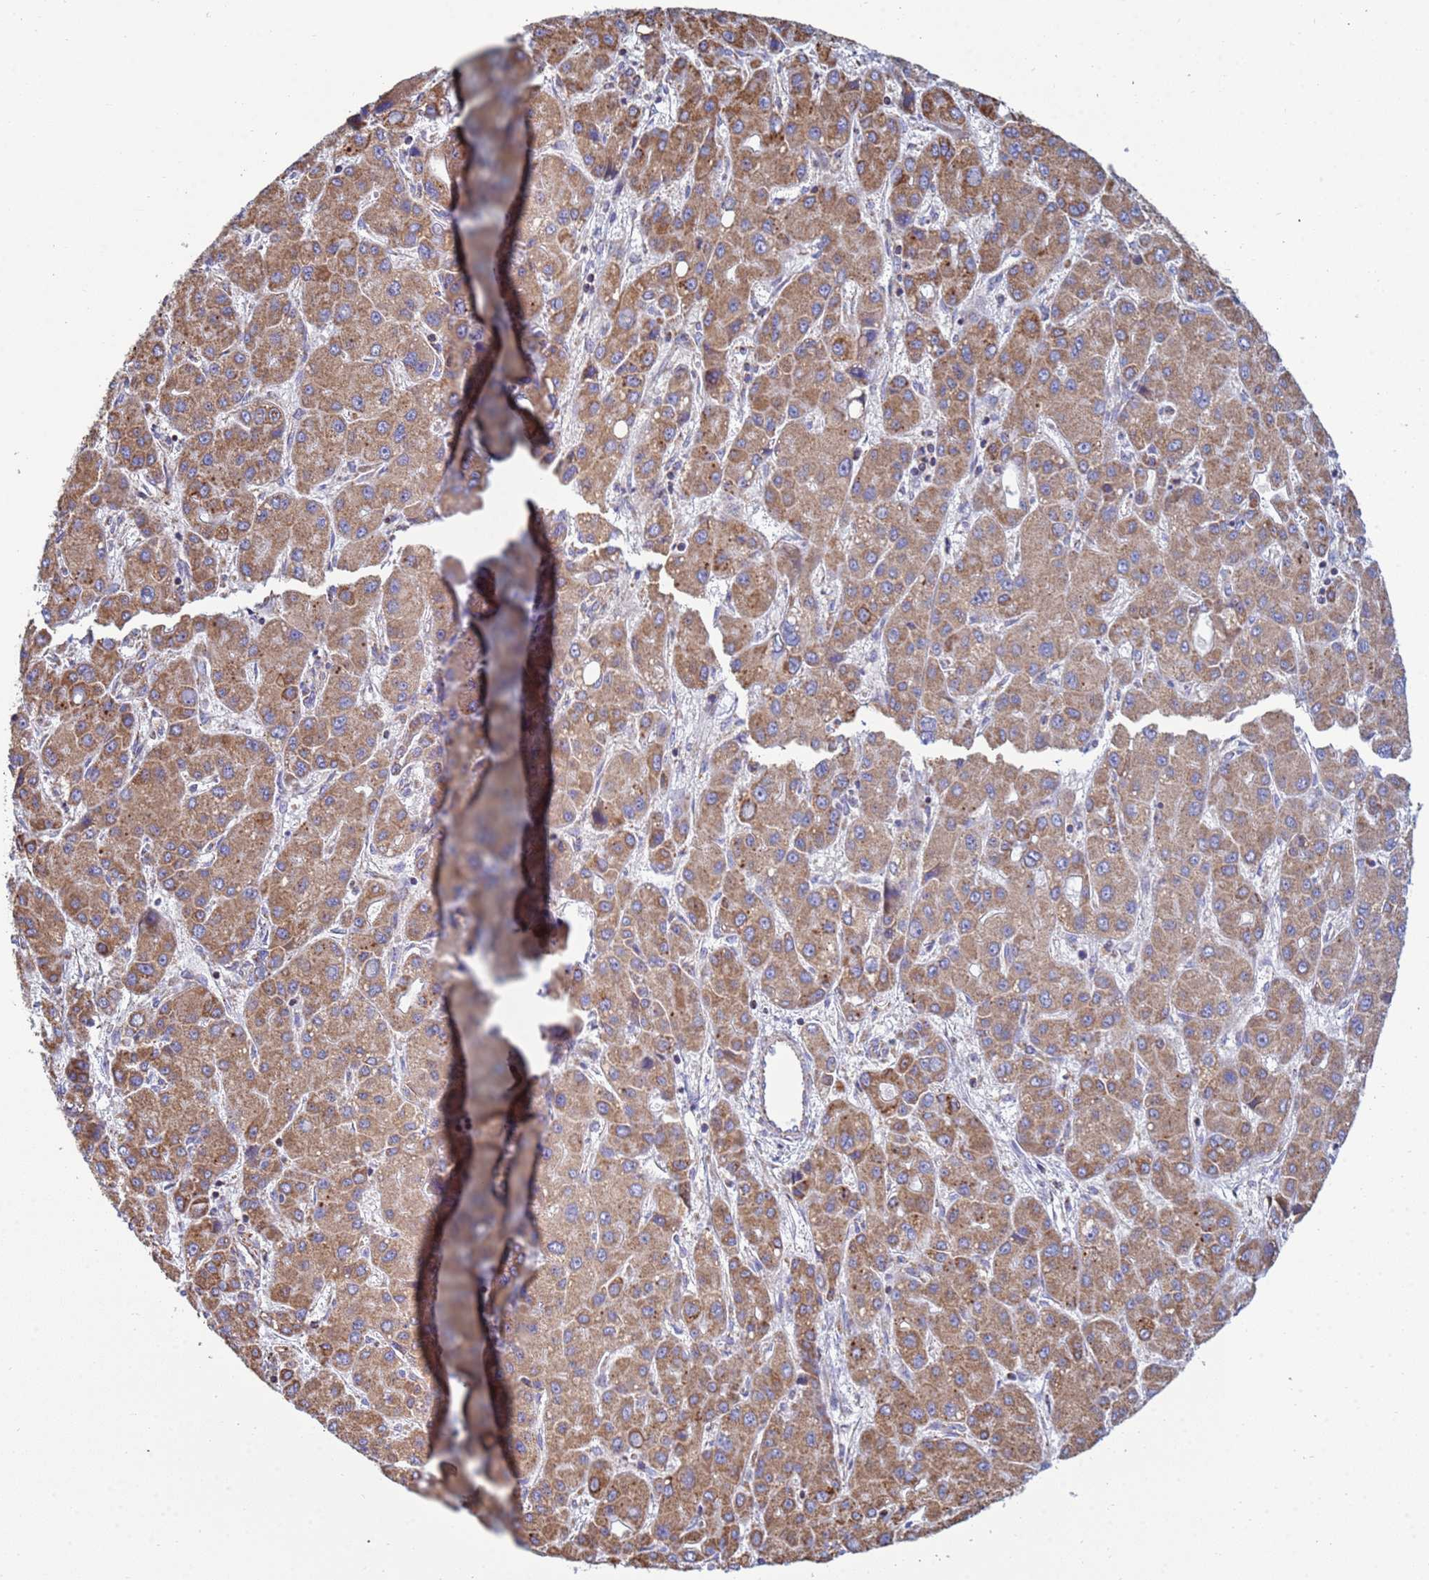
{"staining": {"intensity": "strong", "quantity": ">75%", "location": "cytoplasmic/membranous"}, "tissue": "liver cancer", "cell_type": "Tumor cells", "image_type": "cancer", "snomed": [{"axis": "morphology", "description": "Carcinoma, Hepatocellular, NOS"}, {"axis": "topography", "description": "Liver"}], "caption": "DAB immunohistochemical staining of hepatocellular carcinoma (liver) demonstrates strong cytoplasmic/membranous protein staining in approximately >75% of tumor cells.", "gene": "COQ4", "patient": {"sex": "male", "age": 55}}